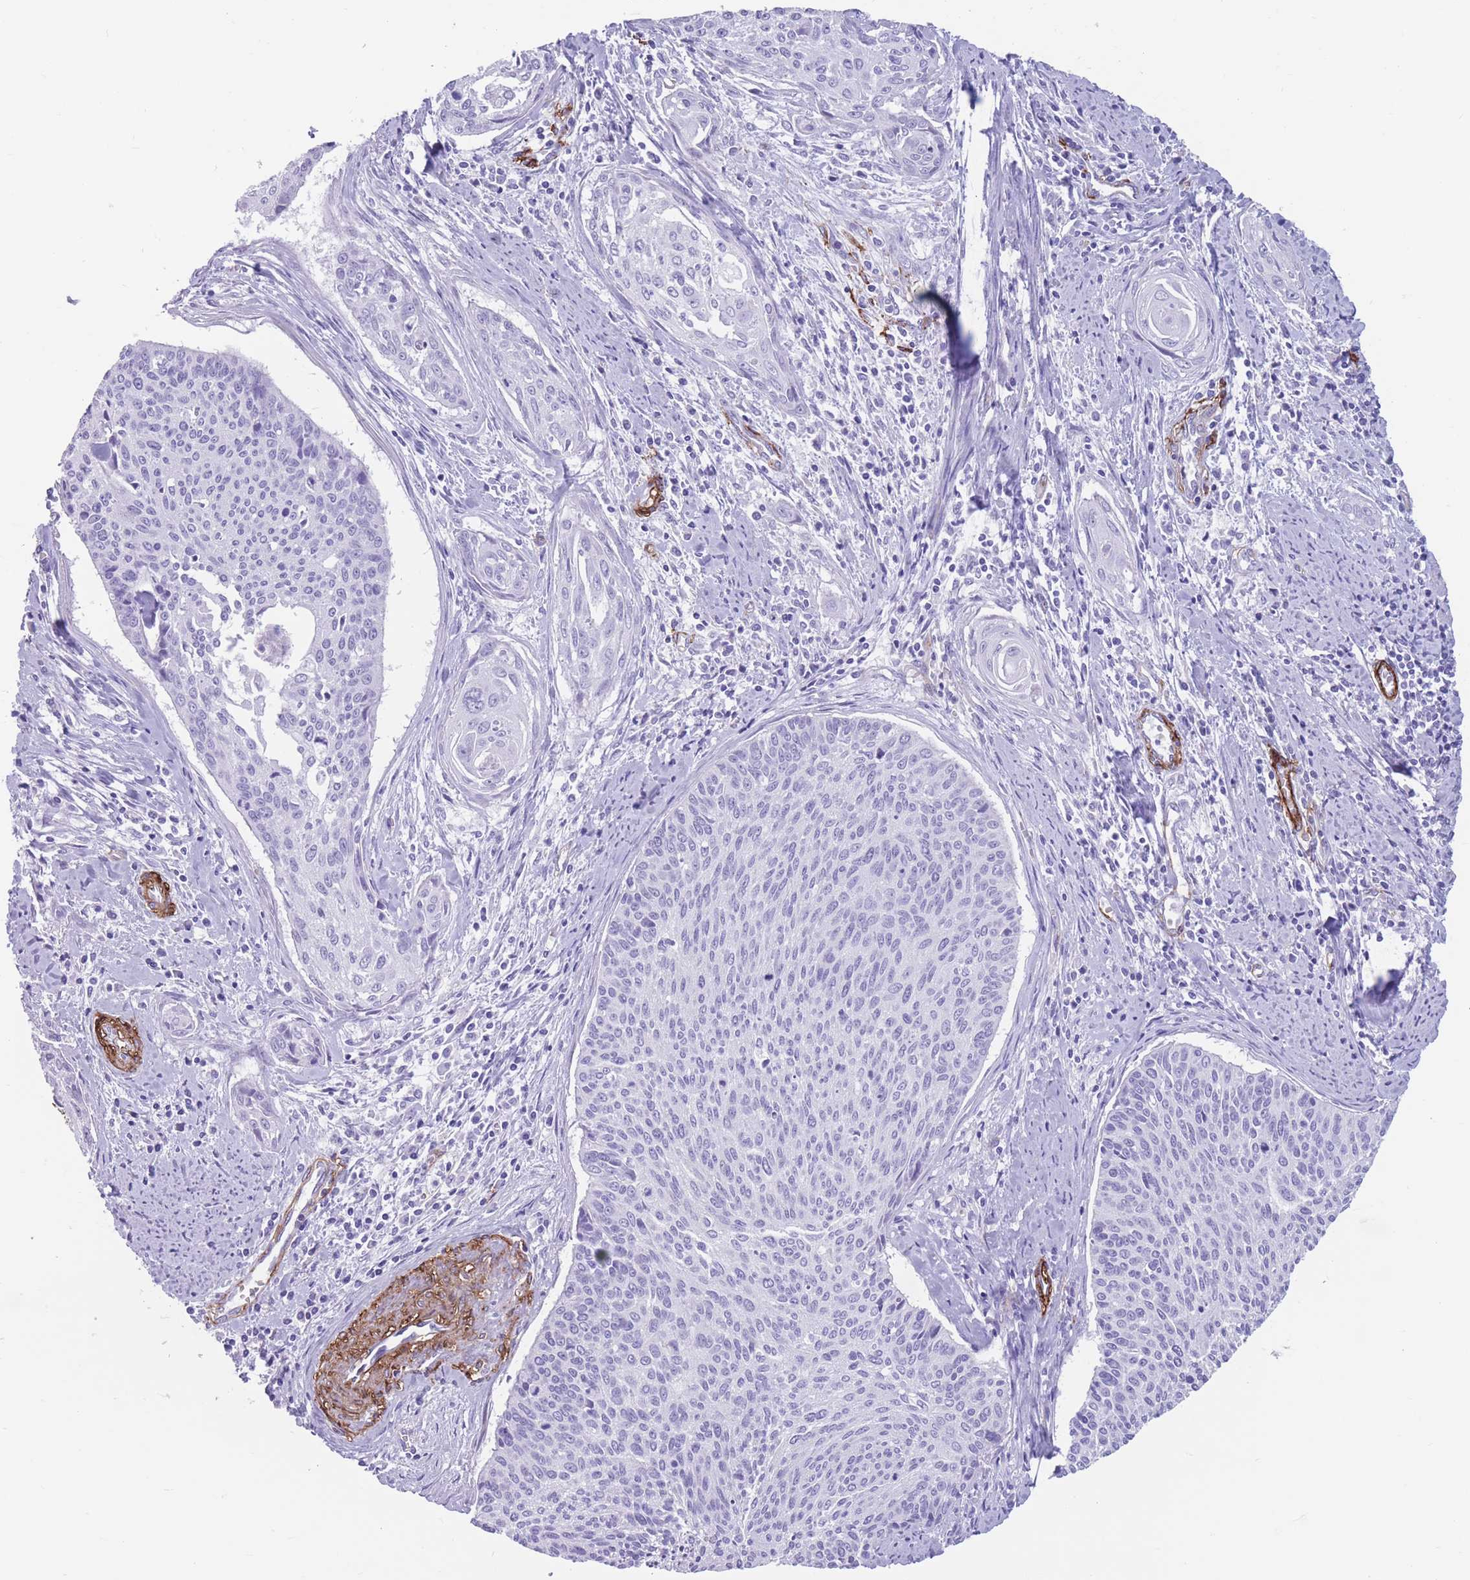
{"staining": {"intensity": "negative", "quantity": "none", "location": "none"}, "tissue": "cervical cancer", "cell_type": "Tumor cells", "image_type": "cancer", "snomed": [{"axis": "morphology", "description": "Squamous cell carcinoma, NOS"}, {"axis": "topography", "description": "Cervix"}], "caption": "An immunohistochemistry histopathology image of cervical cancer is shown. There is no staining in tumor cells of cervical cancer.", "gene": "DPYD", "patient": {"sex": "female", "age": 55}}